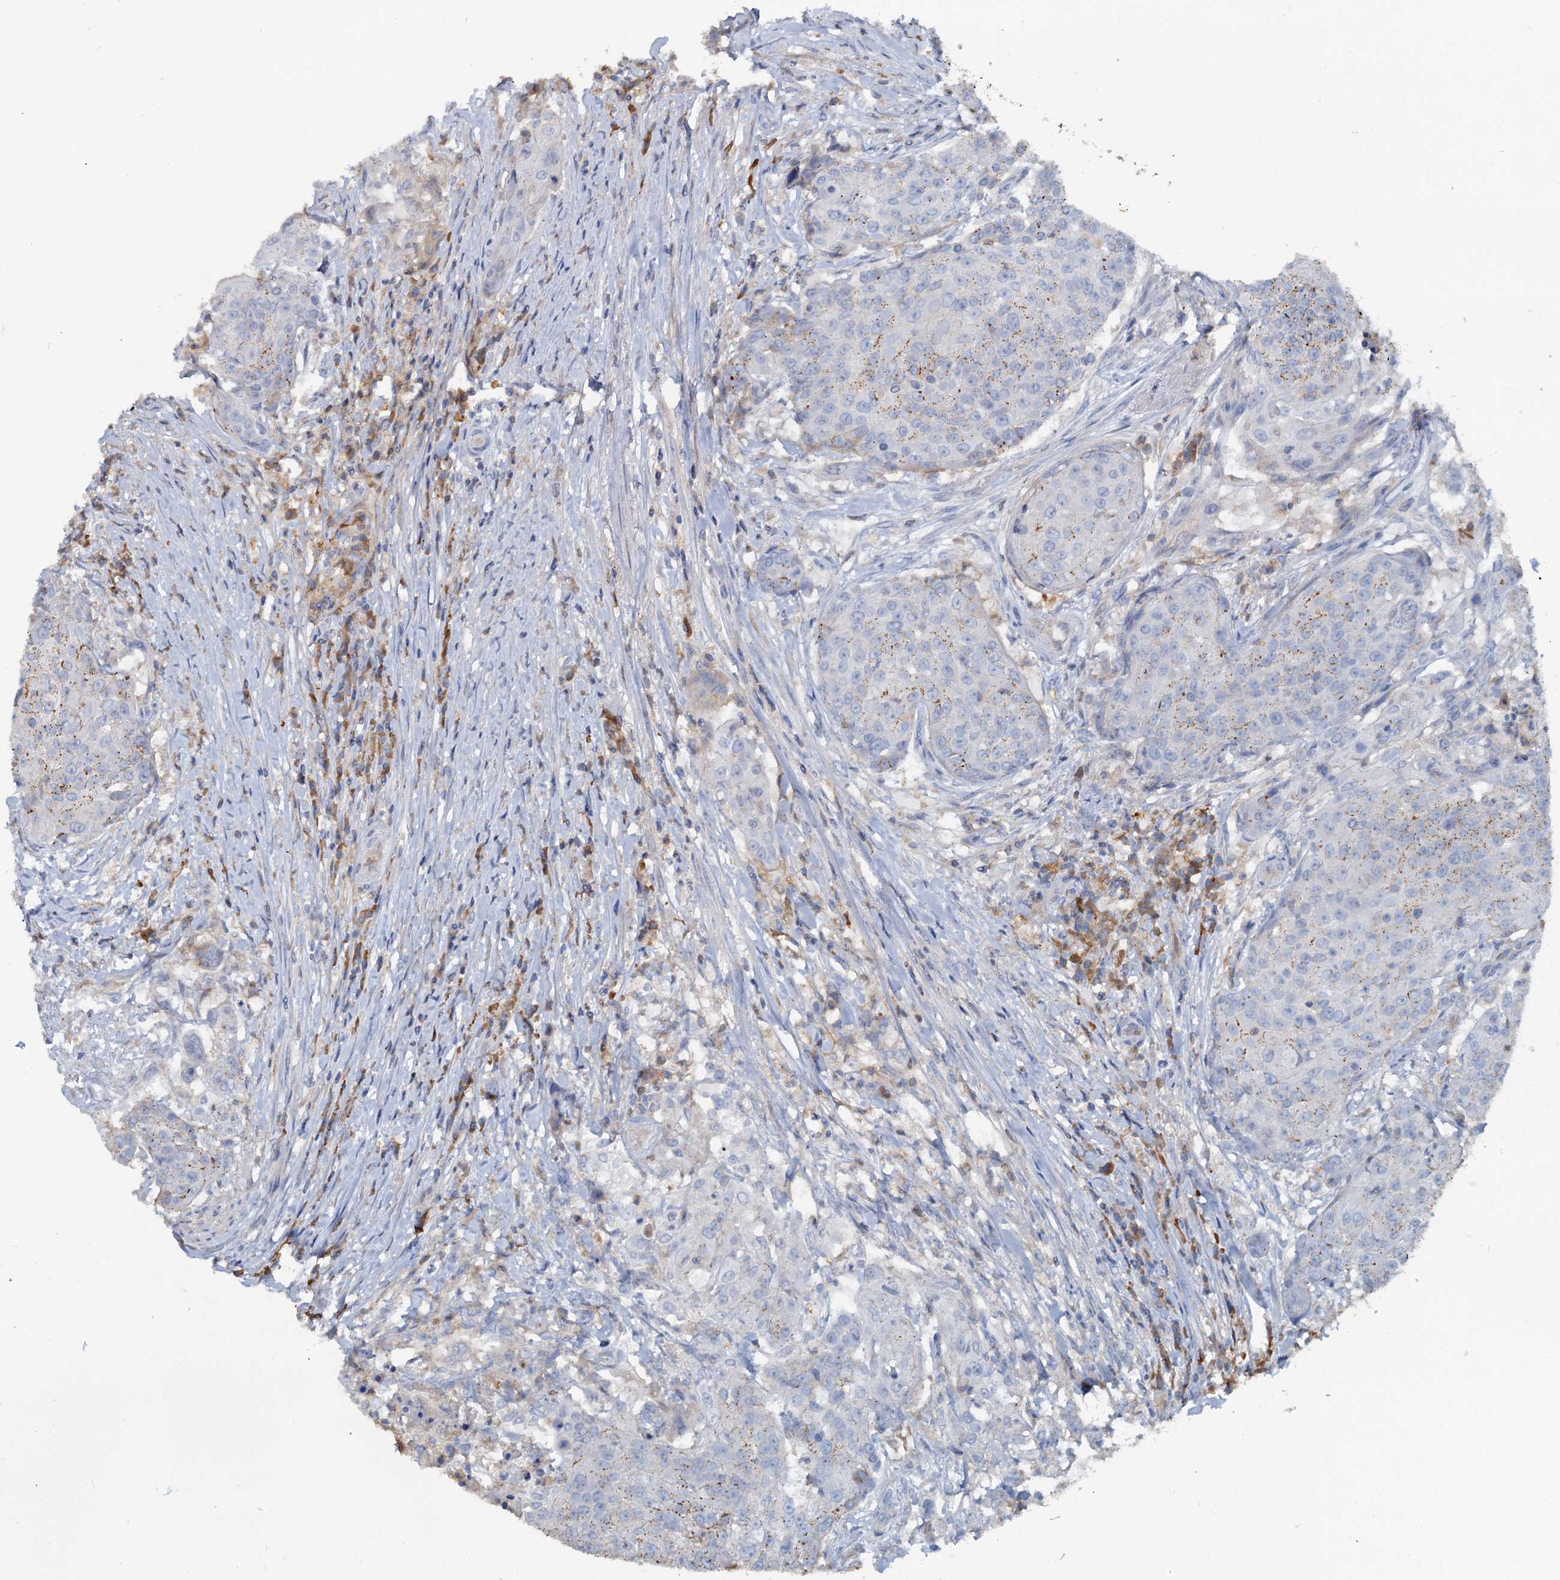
{"staining": {"intensity": "weak", "quantity": "25%-75%", "location": "cytoplasmic/membranous"}, "tissue": "urothelial cancer", "cell_type": "Tumor cells", "image_type": "cancer", "snomed": [{"axis": "morphology", "description": "Urothelial carcinoma, High grade"}, {"axis": "topography", "description": "Urinary bladder"}], "caption": "A low amount of weak cytoplasmic/membranous staining is appreciated in about 25%-75% of tumor cells in urothelial carcinoma (high-grade) tissue.", "gene": "IL17RD", "patient": {"sex": "female", "age": 63}}